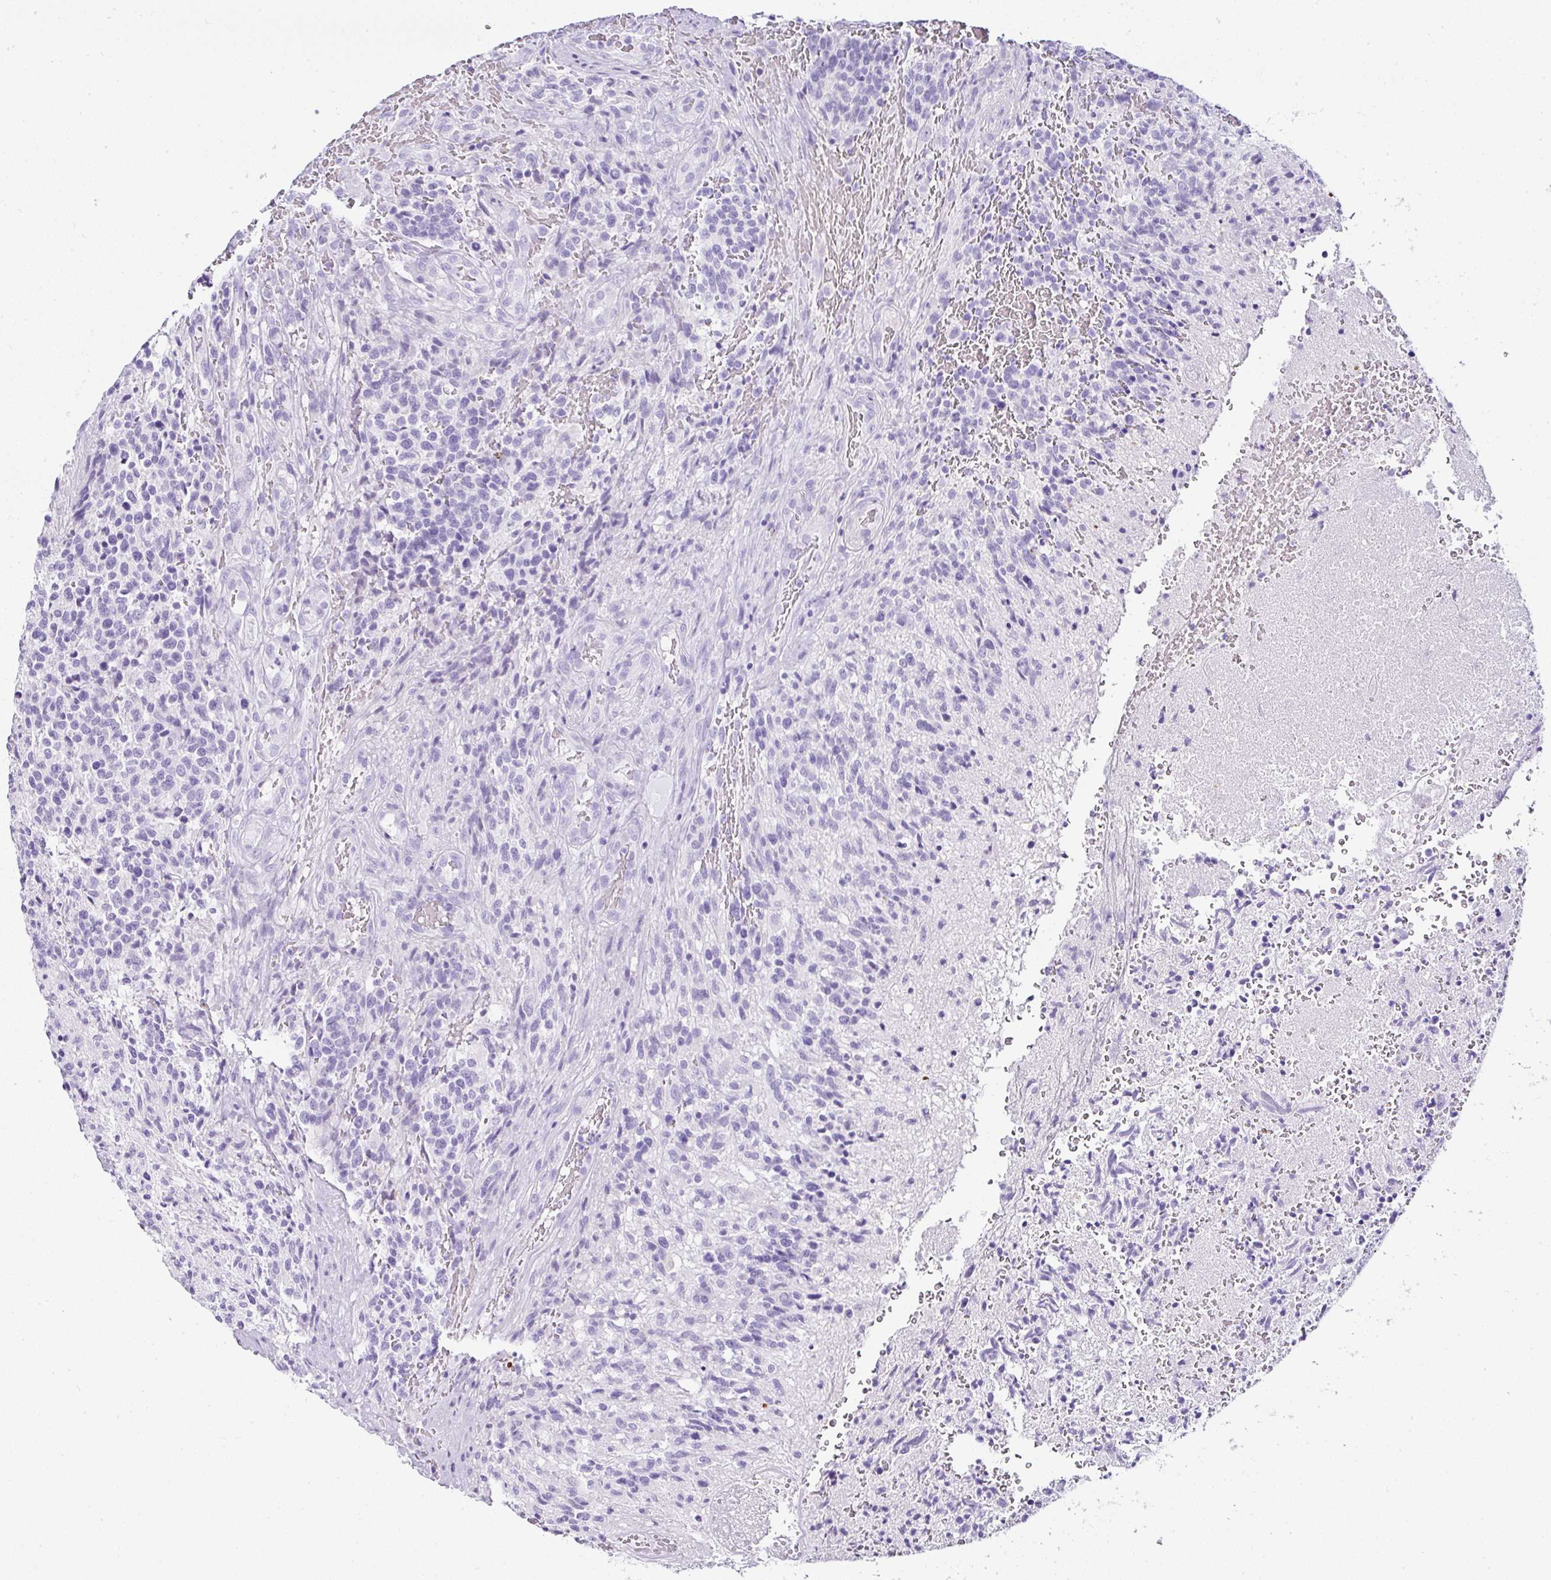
{"staining": {"intensity": "negative", "quantity": "none", "location": "none"}, "tissue": "glioma", "cell_type": "Tumor cells", "image_type": "cancer", "snomed": [{"axis": "morphology", "description": "Glioma, malignant, High grade"}, {"axis": "topography", "description": "Brain"}], "caption": "Immunohistochemical staining of human high-grade glioma (malignant) demonstrates no significant expression in tumor cells.", "gene": "SERPINB3", "patient": {"sex": "male", "age": 36}}